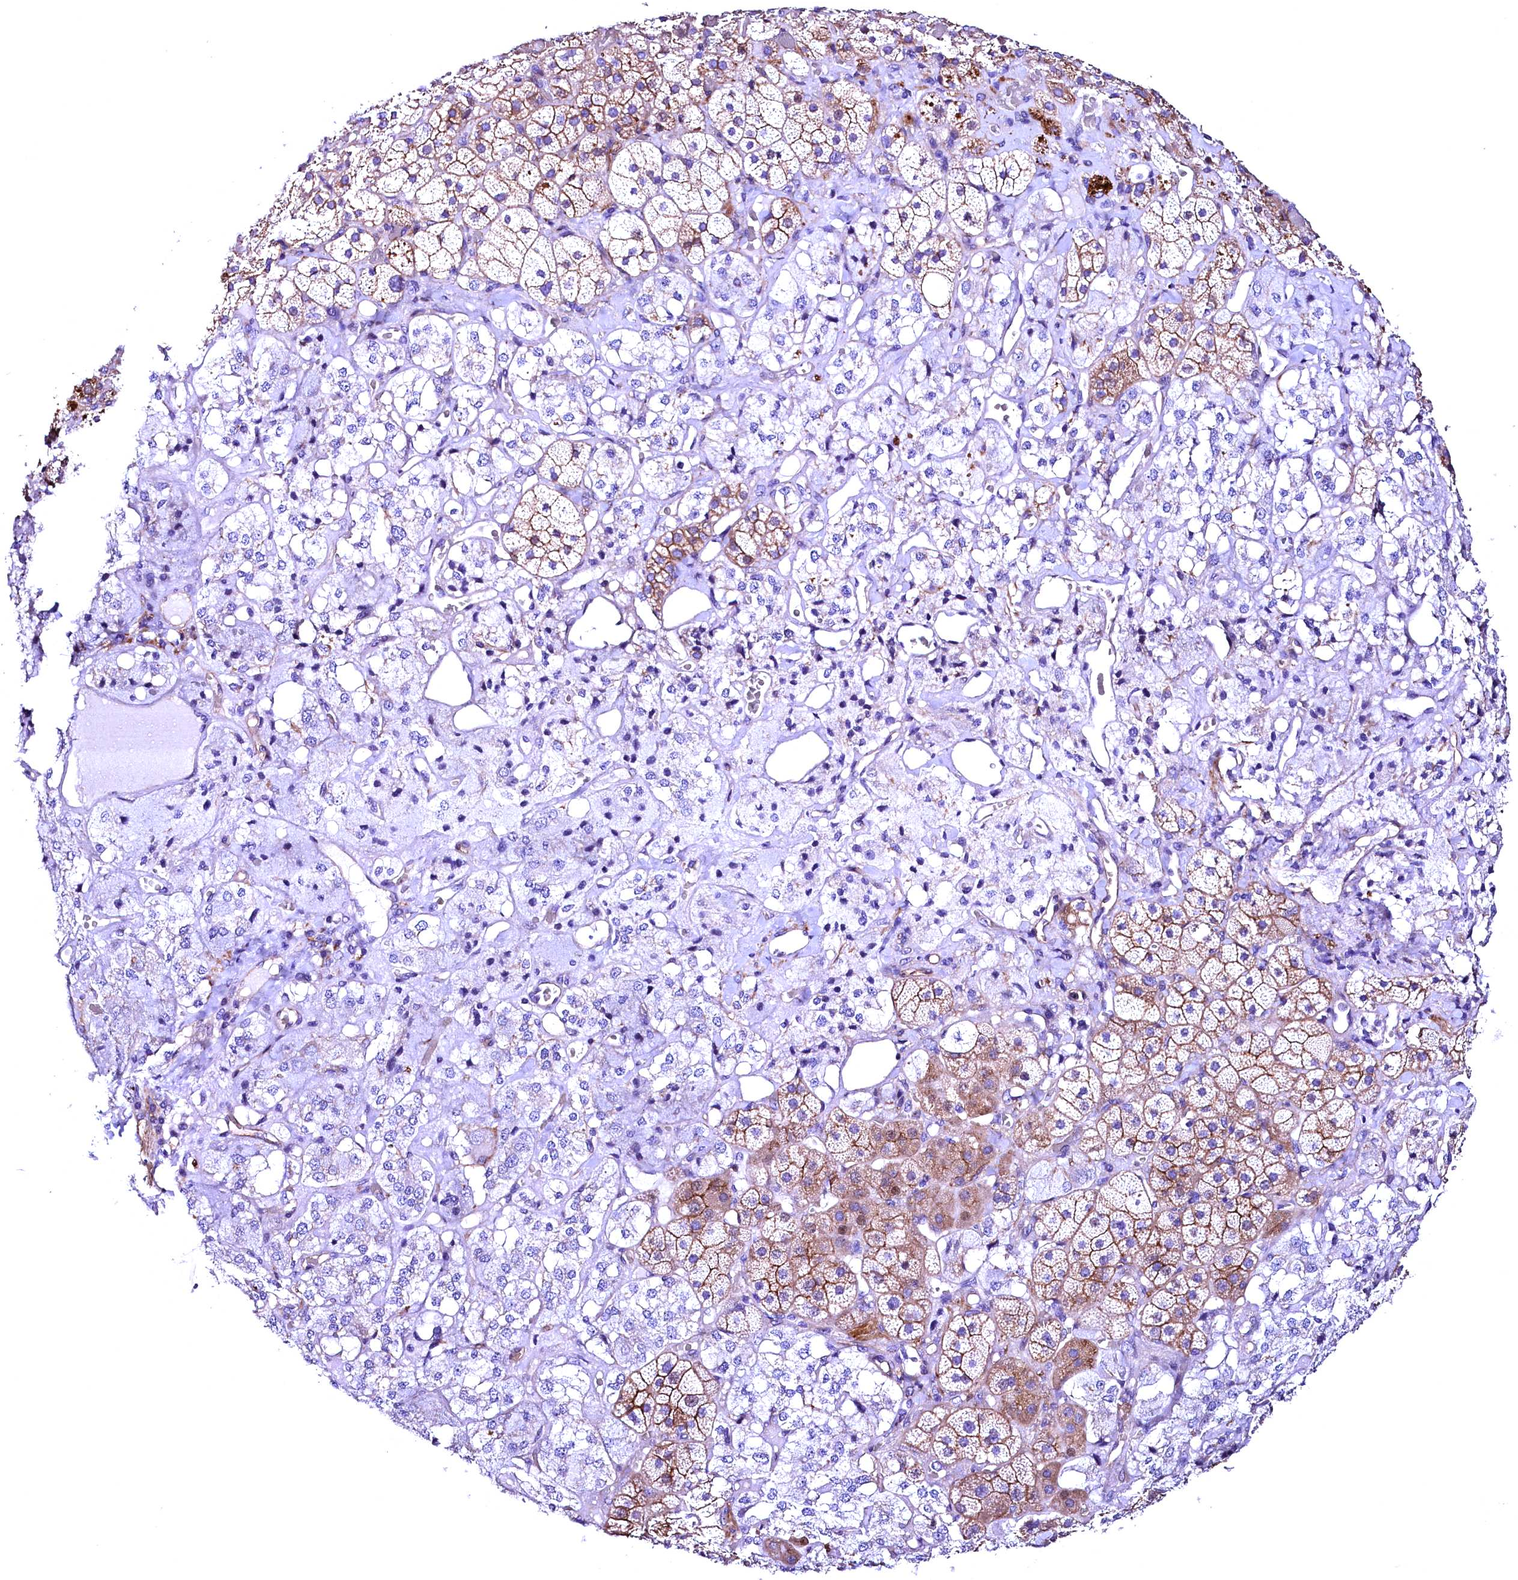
{"staining": {"intensity": "moderate", "quantity": "25%-75%", "location": "cytoplasmic/membranous"}, "tissue": "adrenal gland", "cell_type": "Glandular cells", "image_type": "normal", "snomed": [{"axis": "morphology", "description": "Normal tissue, NOS"}, {"axis": "topography", "description": "Adrenal gland"}], "caption": "DAB immunohistochemical staining of normal human adrenal gland exhibits moderate cytoplasmic/membranous protein expression in approximately 25%-75% of glandular cells. The protein is stained brown, and the nuclei are stained in blue (DAB (3,3'-diaminobenzidine) IHC with brightfield microscopy, high magnification).", "gene": "SLF1", "patient": {"sex": "male", "age": 57}}